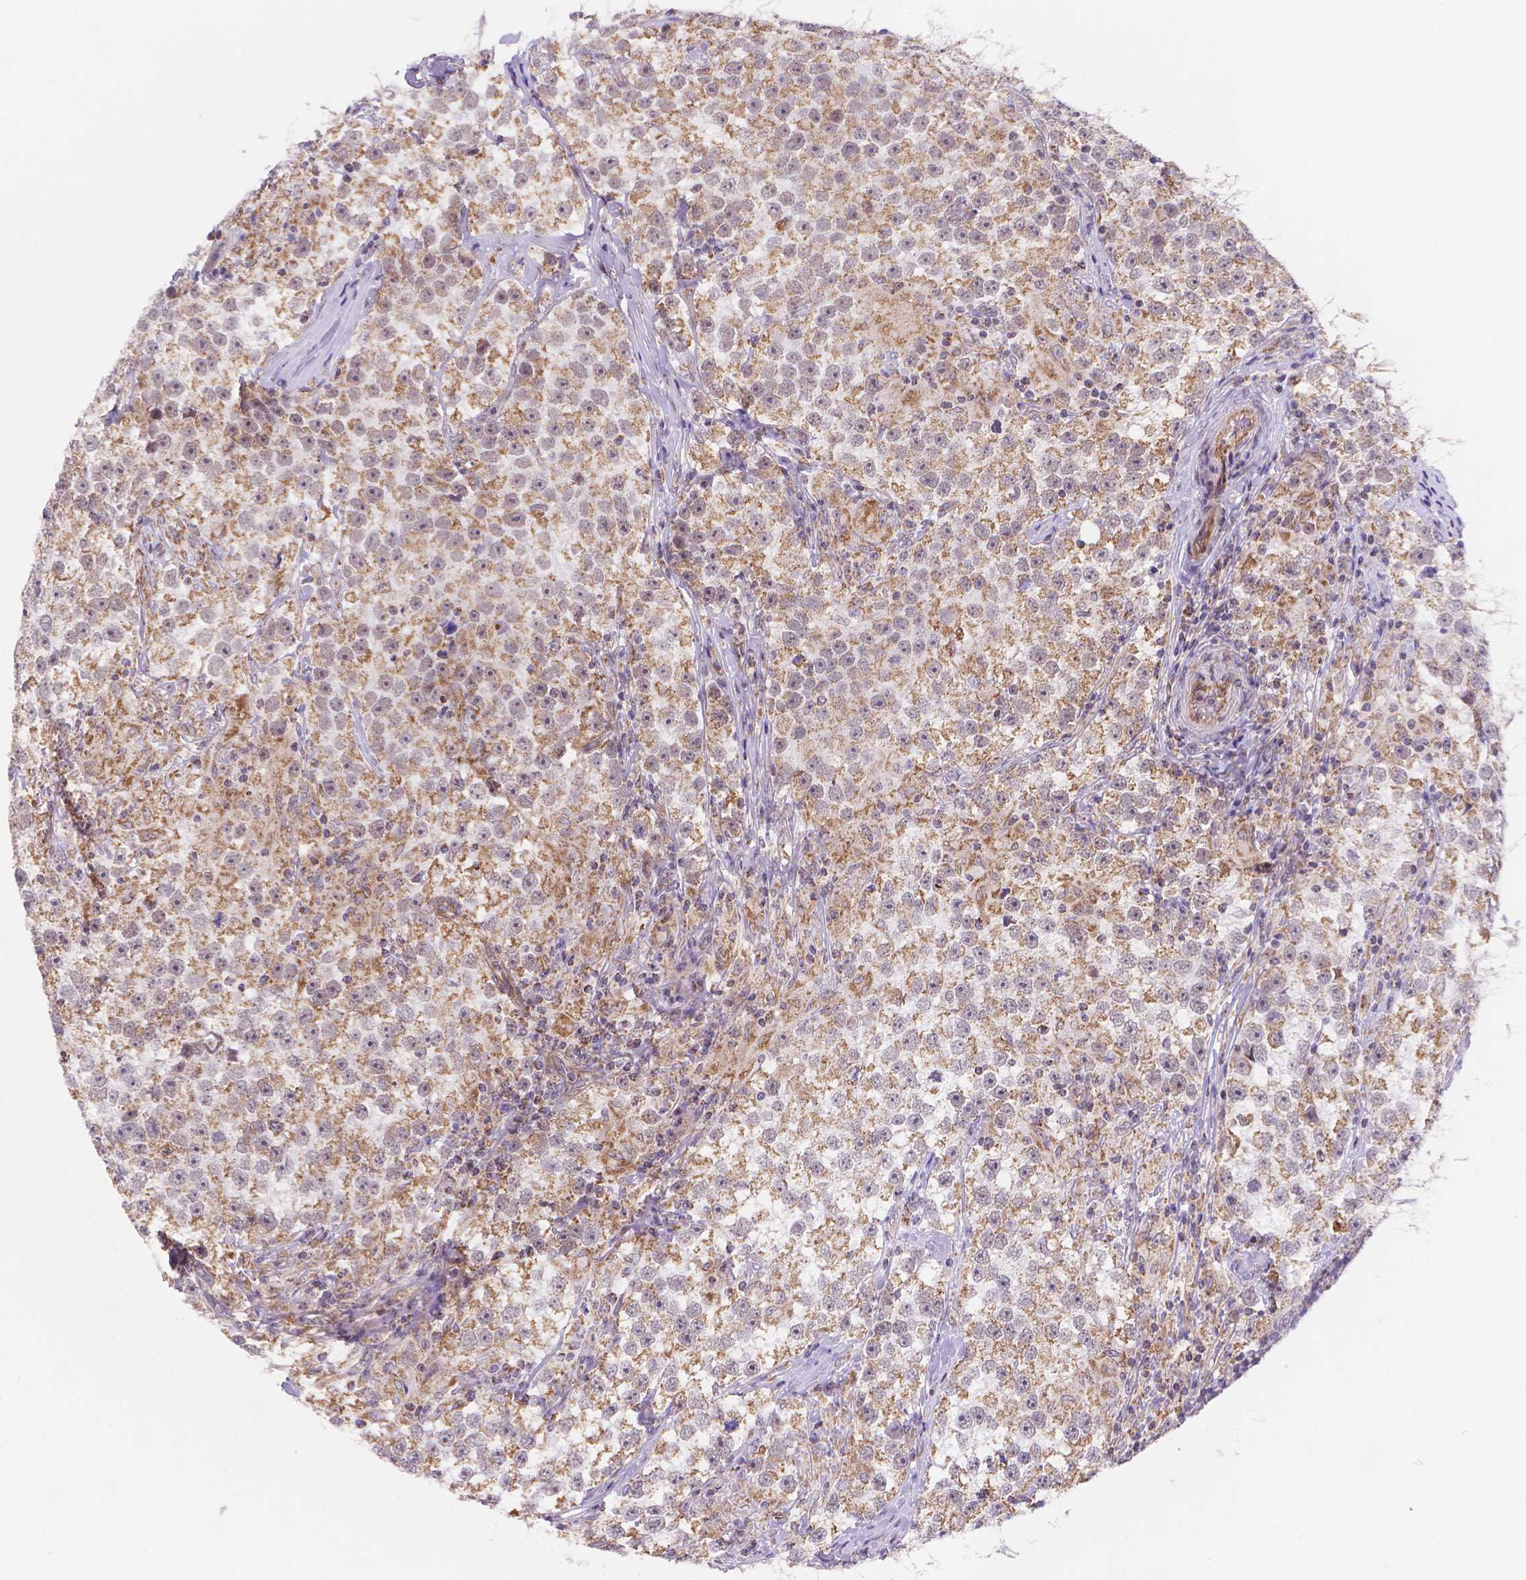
{"staining": {"intensity": "moderate", "quantity": "25%-75%", "location": "cytoplasmic/membranous"}, "tissue": "testis cancer", "cell_type": "Tumor cells", "image_type": "cancer", "snomed": [{"axis": "morphology", "description": "Seminoma, NOS"}, {"axis": "topography", "description": "Testis"}], "caption": "A histopathology image of testis cancer (seminoma) stained for a protein reveals moderate cytoplasmic/membranous brown staining in tumor cells.", "gene": "CYYR1", "patient": {"sex": "male", "age": 46}}